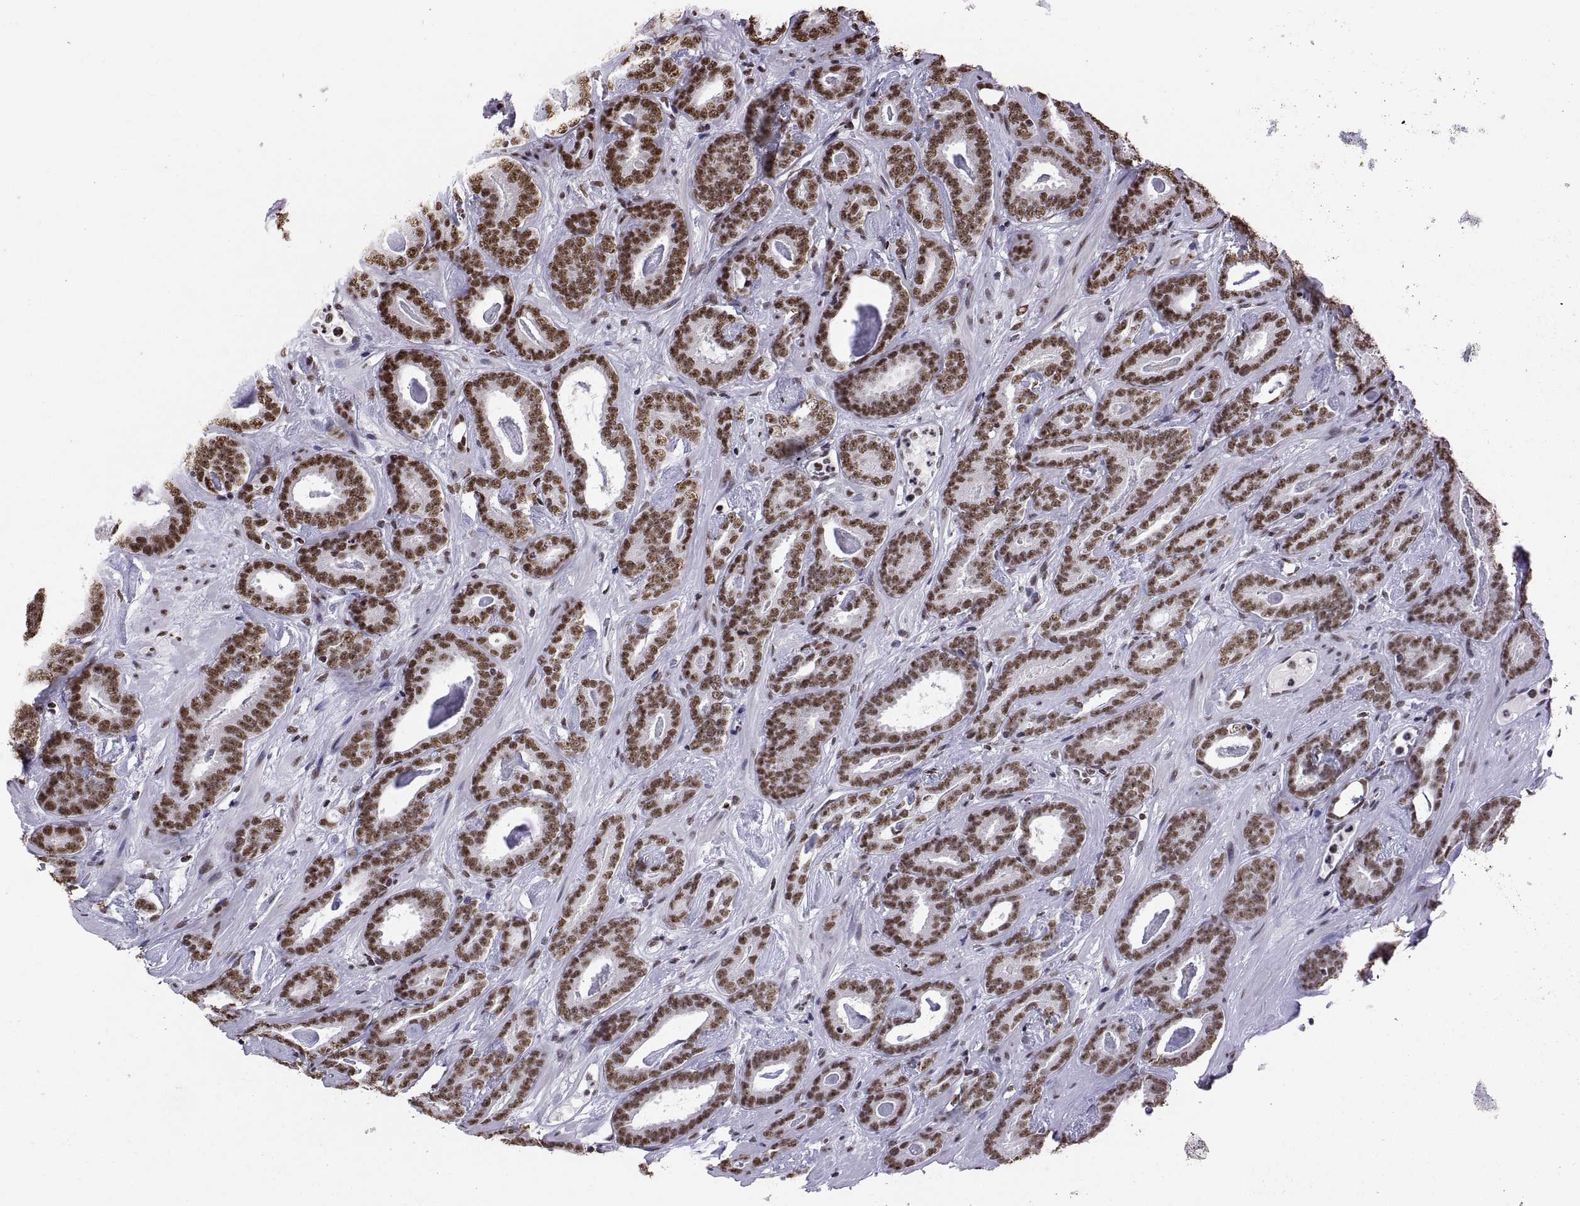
{"staining": {"intensity": "strong", "quantity": "25%-75%", "location": "nuclear"}, "tissue": "prostate cancer", "cell_type": "Tumor cells", "image_type": "cancer", "snomed": [{"axis": "morphology", "description": "Adenocarcinoma, Medium grade"}, {"axis": "topography", "description": "Prostate and seminal vesicle, NOS"}, {"axis": "topography", "description": "Prostate"}], "caption": "High-magnification brightfield microscopy of adenocarcinoma (medium-grade) (prostate) stained with DAB (brown) and counterstained with hematoxylin (blue). tumor cells exhibit strong nuclear staining is identified in about25%-75% of cells.", "gene": "SNAI1", "patient": {"sex": "male", "age": 54}}